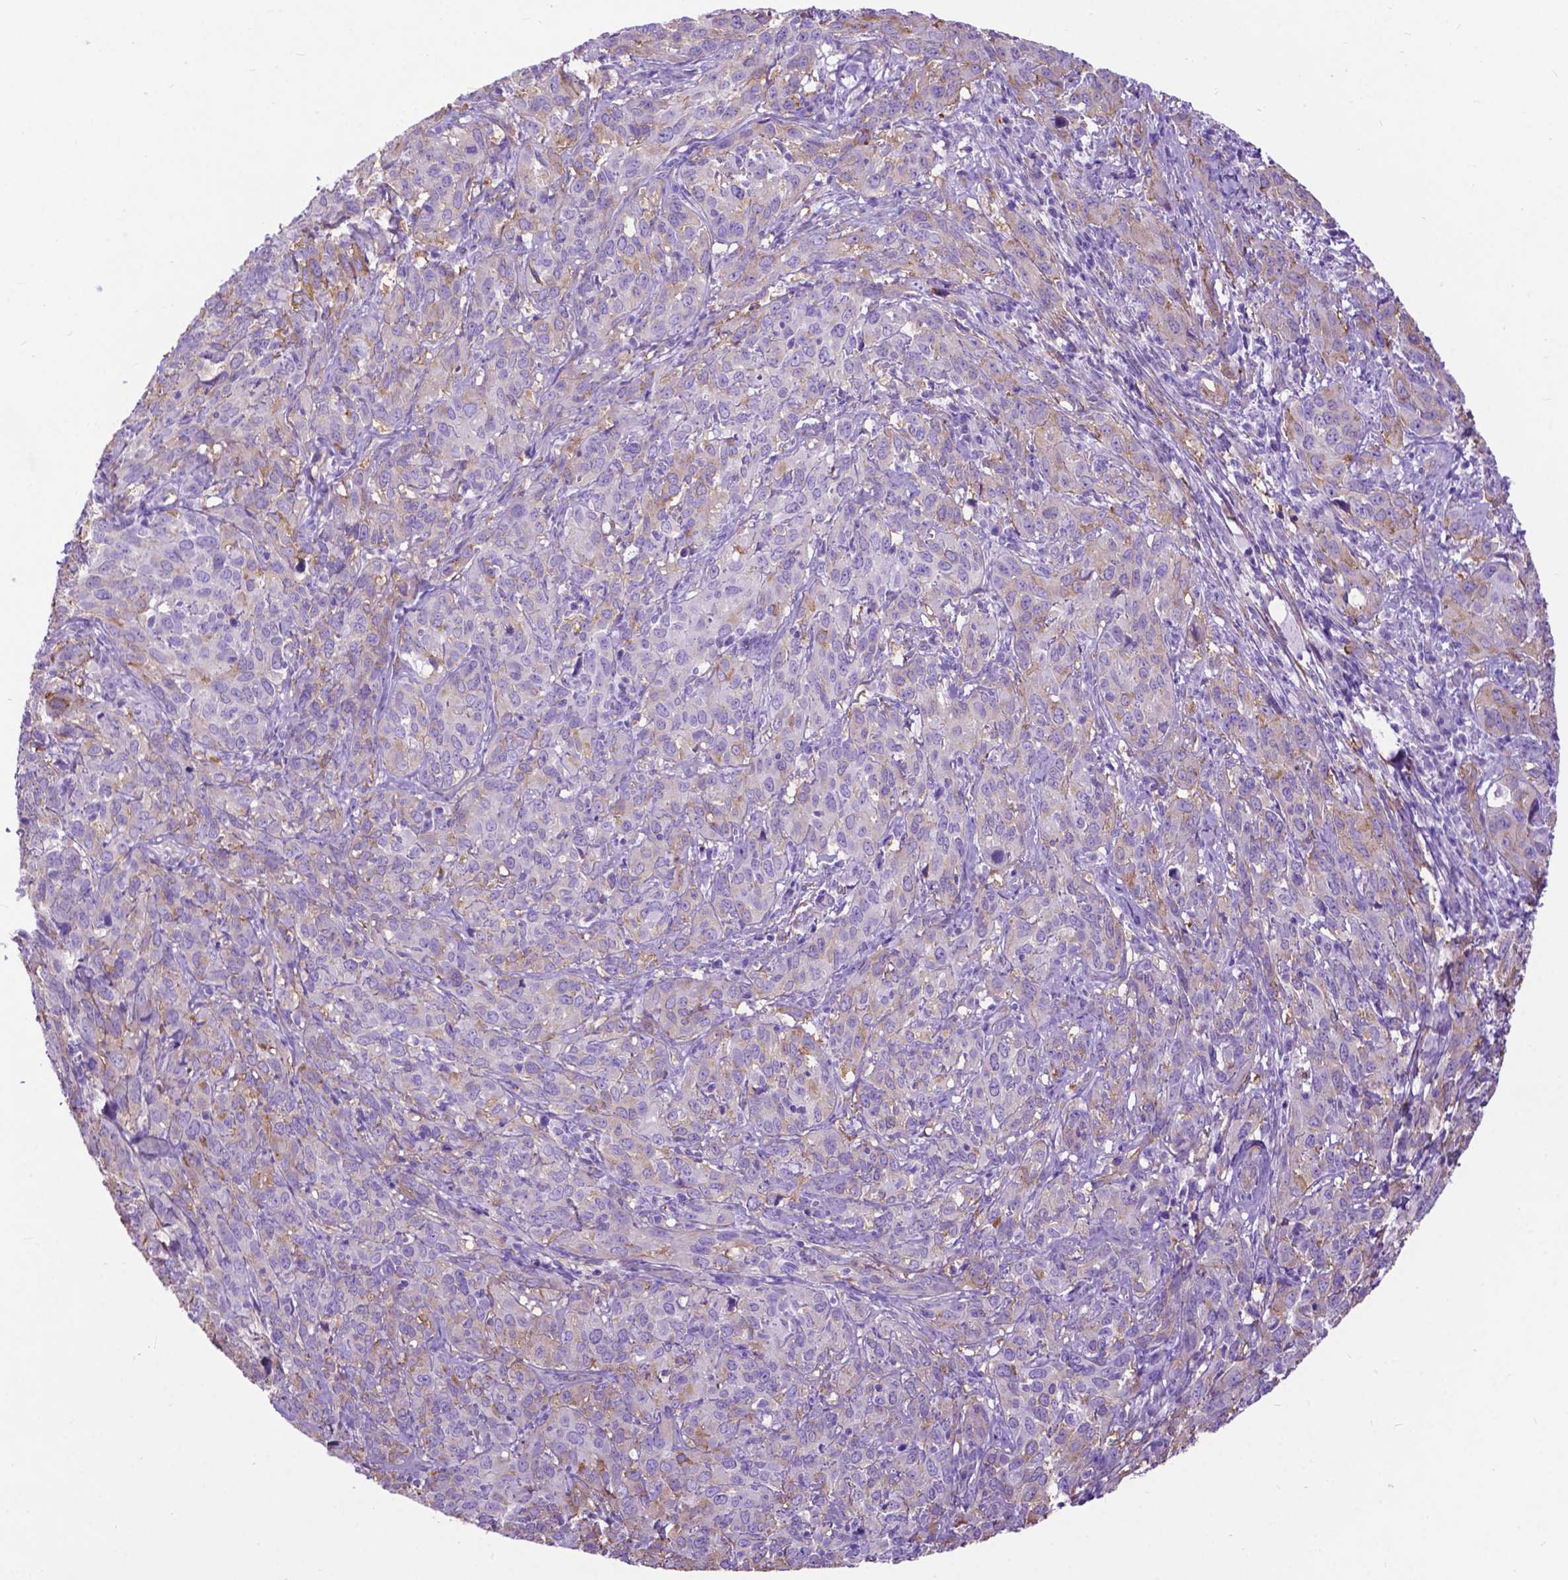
{"staining": {"intensity": "weak", "quantity": "25%-75%", "location": "cytoplasmic/membranous"}, "tissue": "cervical cancer", "cell_type": "Tumor cells", "image_type": "cancer", "snomed": [{"axis": "morphology", "description": "Squamous cell carcinoma, NOS"}, {"axis": "topography", "description": "Cervix"}], "caption": "Cervical squamous cell carcinoma tissue displays weak cytoplasmic/membranous staining in about 25%-75% of tumor cells (DAB (3,3'-diaminobenzidine) = brown stain, brightfield microscopy at high magnification).", "gene": "PCDHA12", "patient": {"sex": "female", "age": 51}}